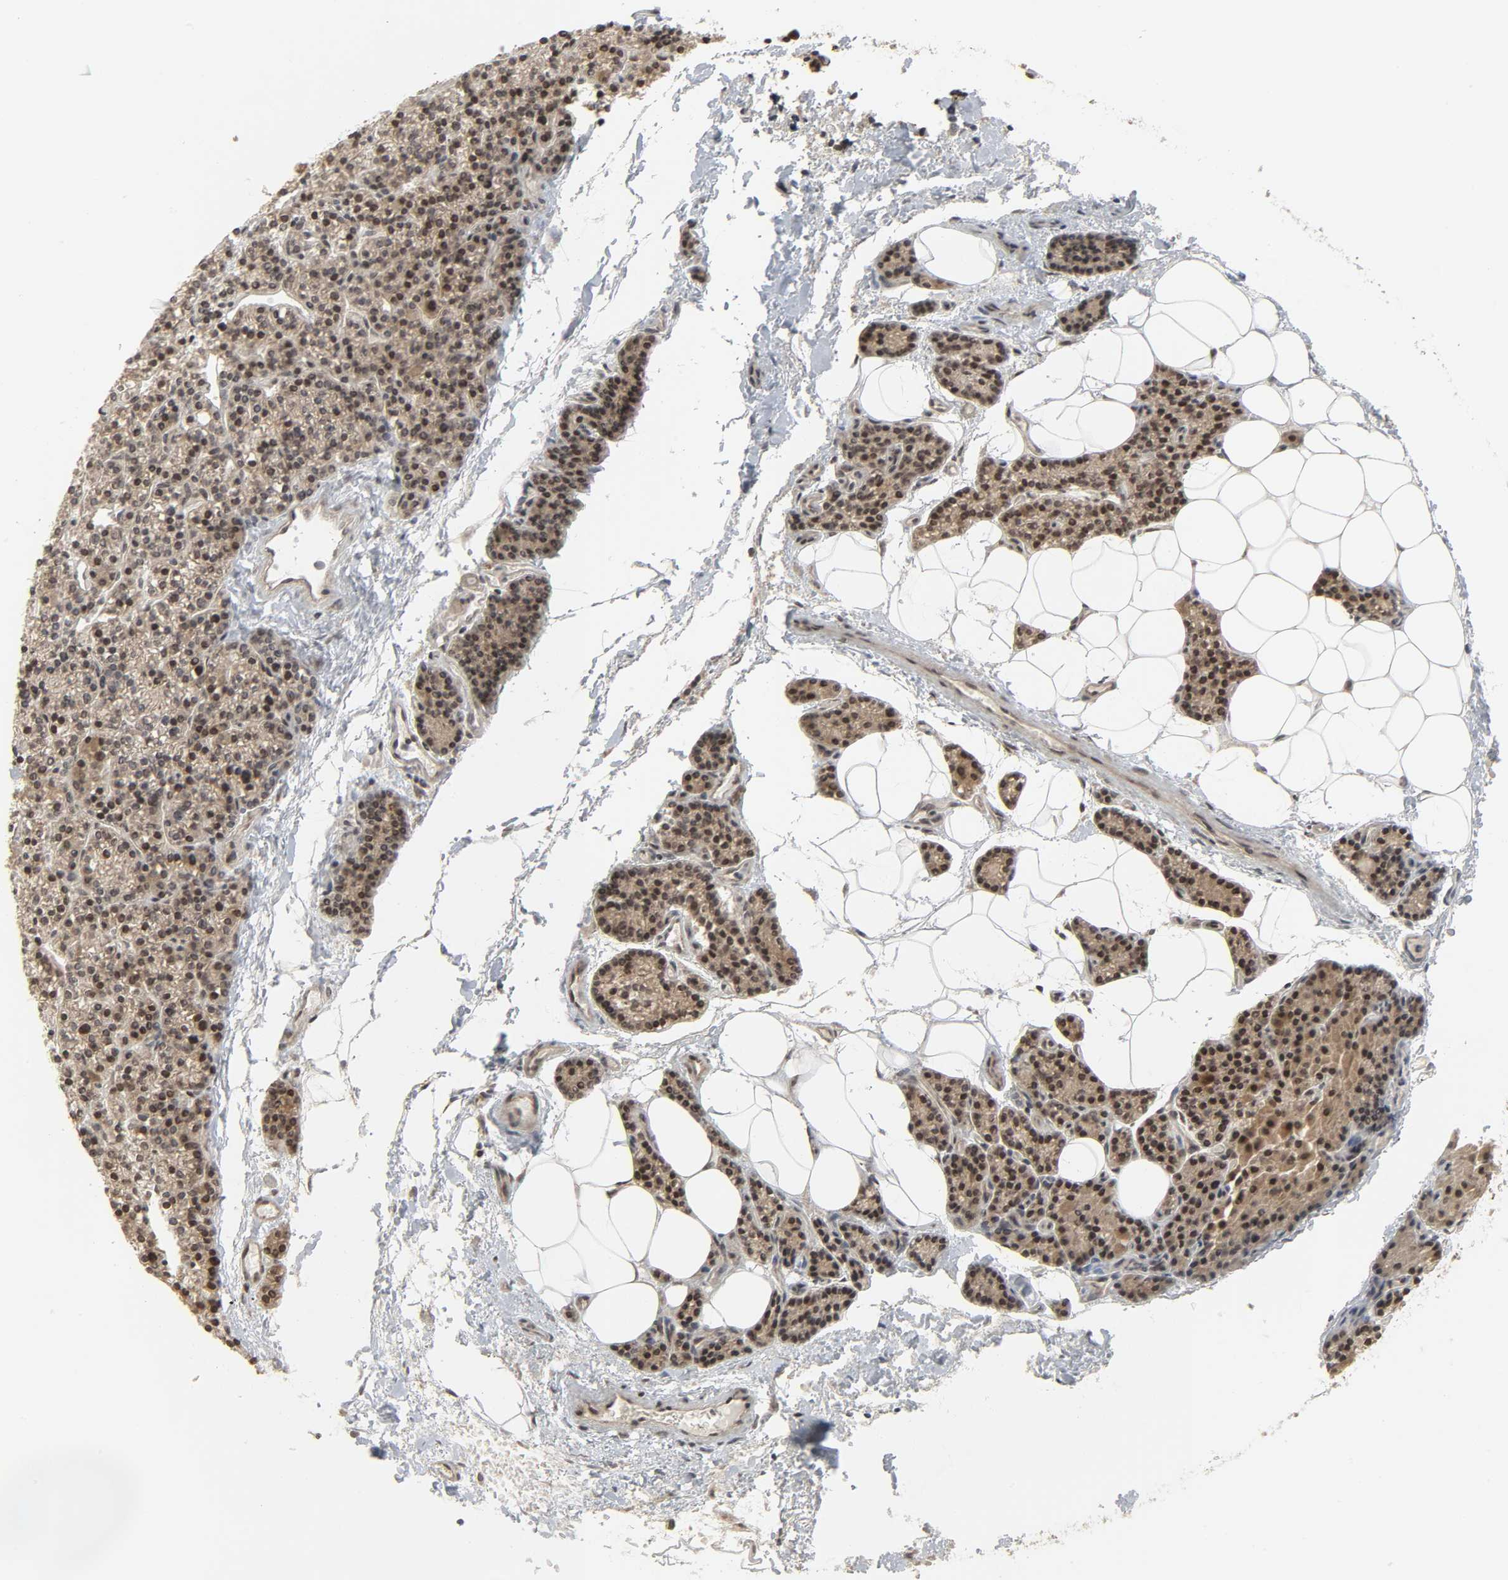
{"staining": {"intensity": "weak", "quantity": "25%-75%", "location": "cytoplasmic/membranous,nuclear"}, "tissue": "parathyroid gland", "cell_type": "Glandular cells", "image_type": "normal", "snomed": [{"axis": "morphology", "description": "Normal tissue, NOS"}, {"axis": "topography", "description": "Parathyroid gland"}], "caption": "Weak cytoplasmic/membranous,nuclear expression for a protein is present in approximately 25%-75% of glandular cells of normal parathyroid gland using IHC.", "gene": "XRCC1", "patient": {"sex": "female", "age": 50}}